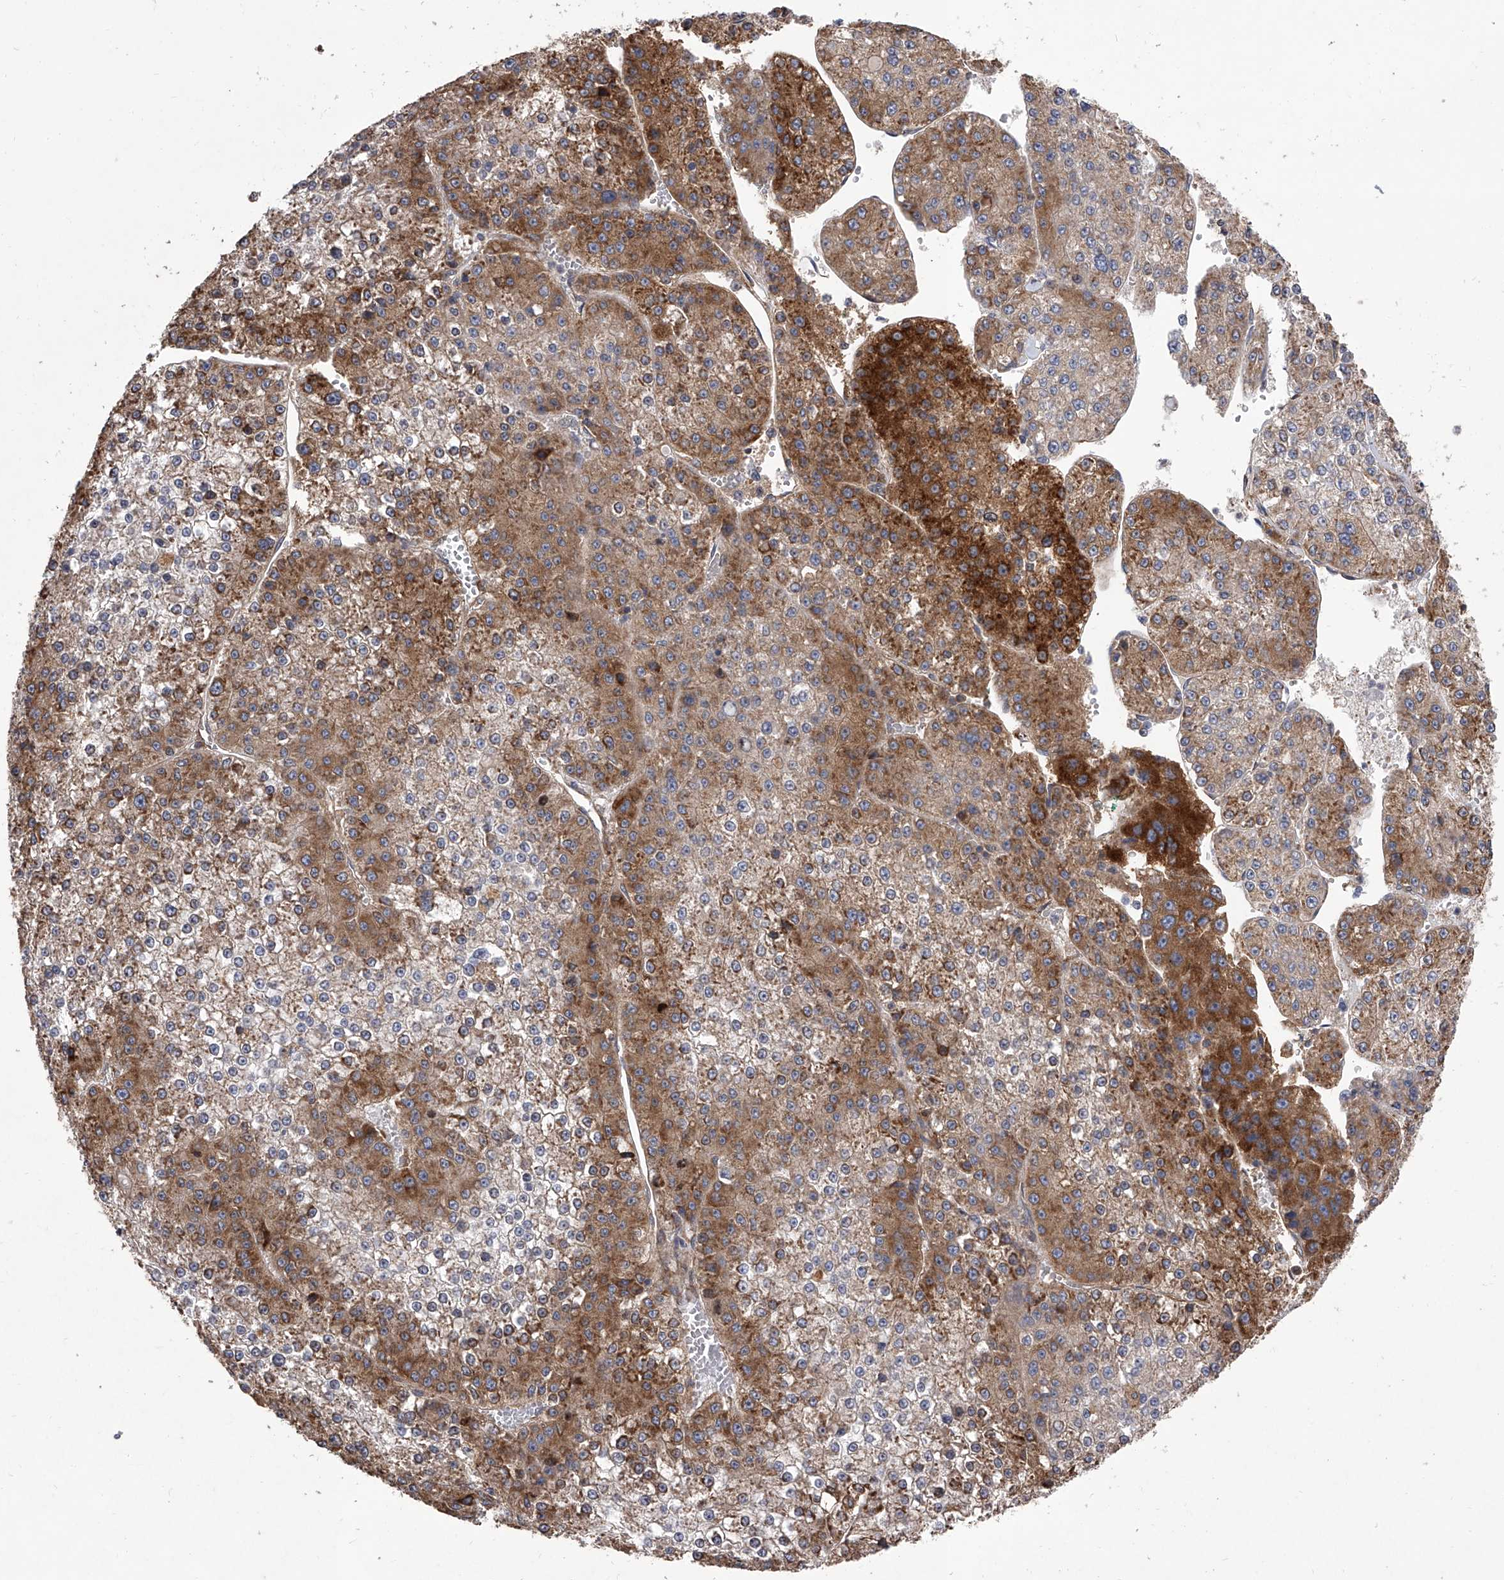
{"staining": {"intensity": "moderate", "quantity": ">75%", "location": "cytoplasmic/membranous"}, "tissue": "liver cancer", "cell_type": "Tumor cells", "image_type": "cancer", "snomed": [{"axis": "morphology", "description": "Carcinoma, Hepatocellular, NOS"}, {"axis": "topography", "description": "Liver"}], "caption": "Immunohistochemical staining of liver hepatocellular carcinoma reveals medium levels of moderate cytoplasmic/membranous staining in approximately >75% of tumor cells.", "gene": "EIF2S2", "patient": {"sex": "female", "age": 73}}